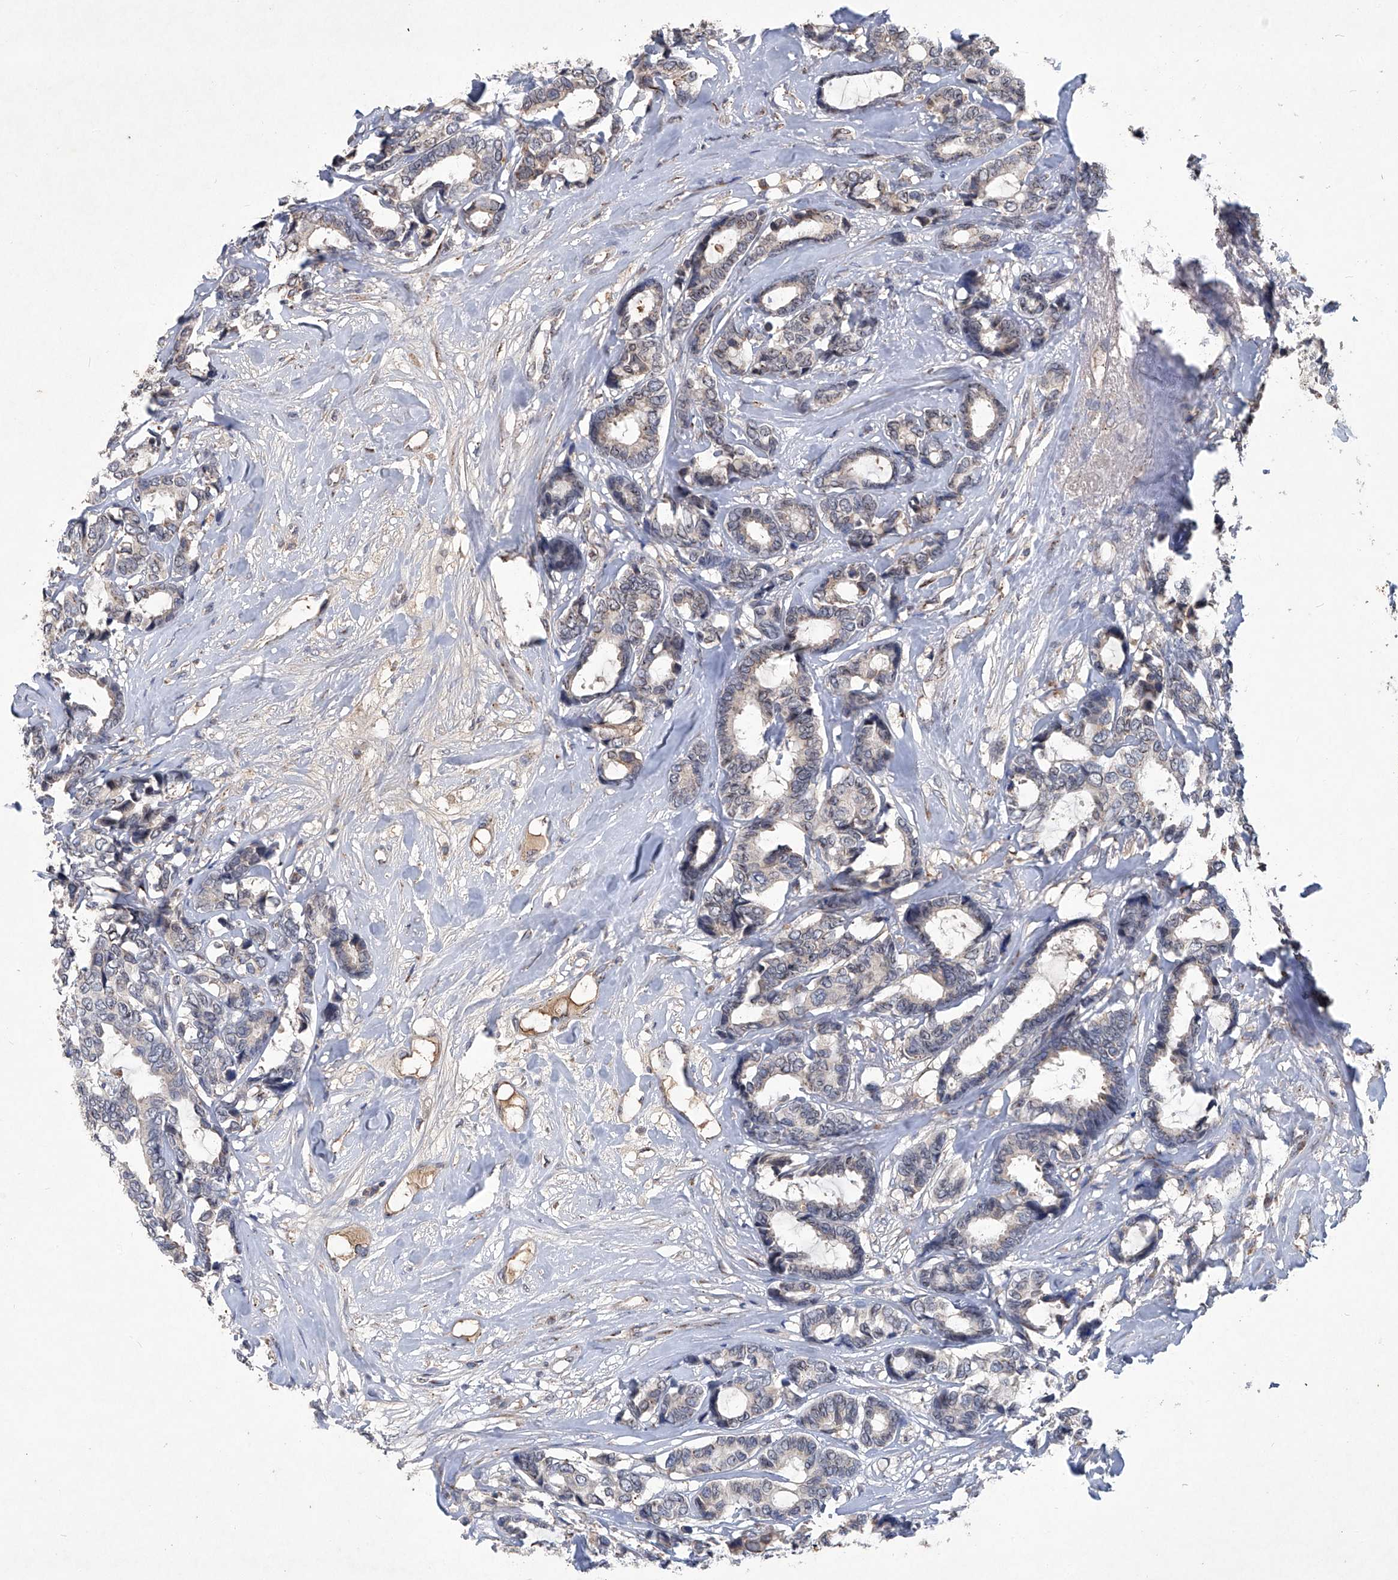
{"staining": {"intensity": "weak", "quantity": "<25%", "location": "cytoplasmic/membranous"}, "tissue": "breast cancer", "cell_type": "Tumor cells", "image_type": "cancer", "snomed": [{"axis": "morphology", "description": "Duct carcinoma"}, {"axis": "topography", "description": "Breast"}], "caption": "Breast intraductal carcinoma stained for a protein using IHC exhibits no positivity tumor cells.", "gene": "PCSK5", "patient": {"sex": "female", "age": 87}}